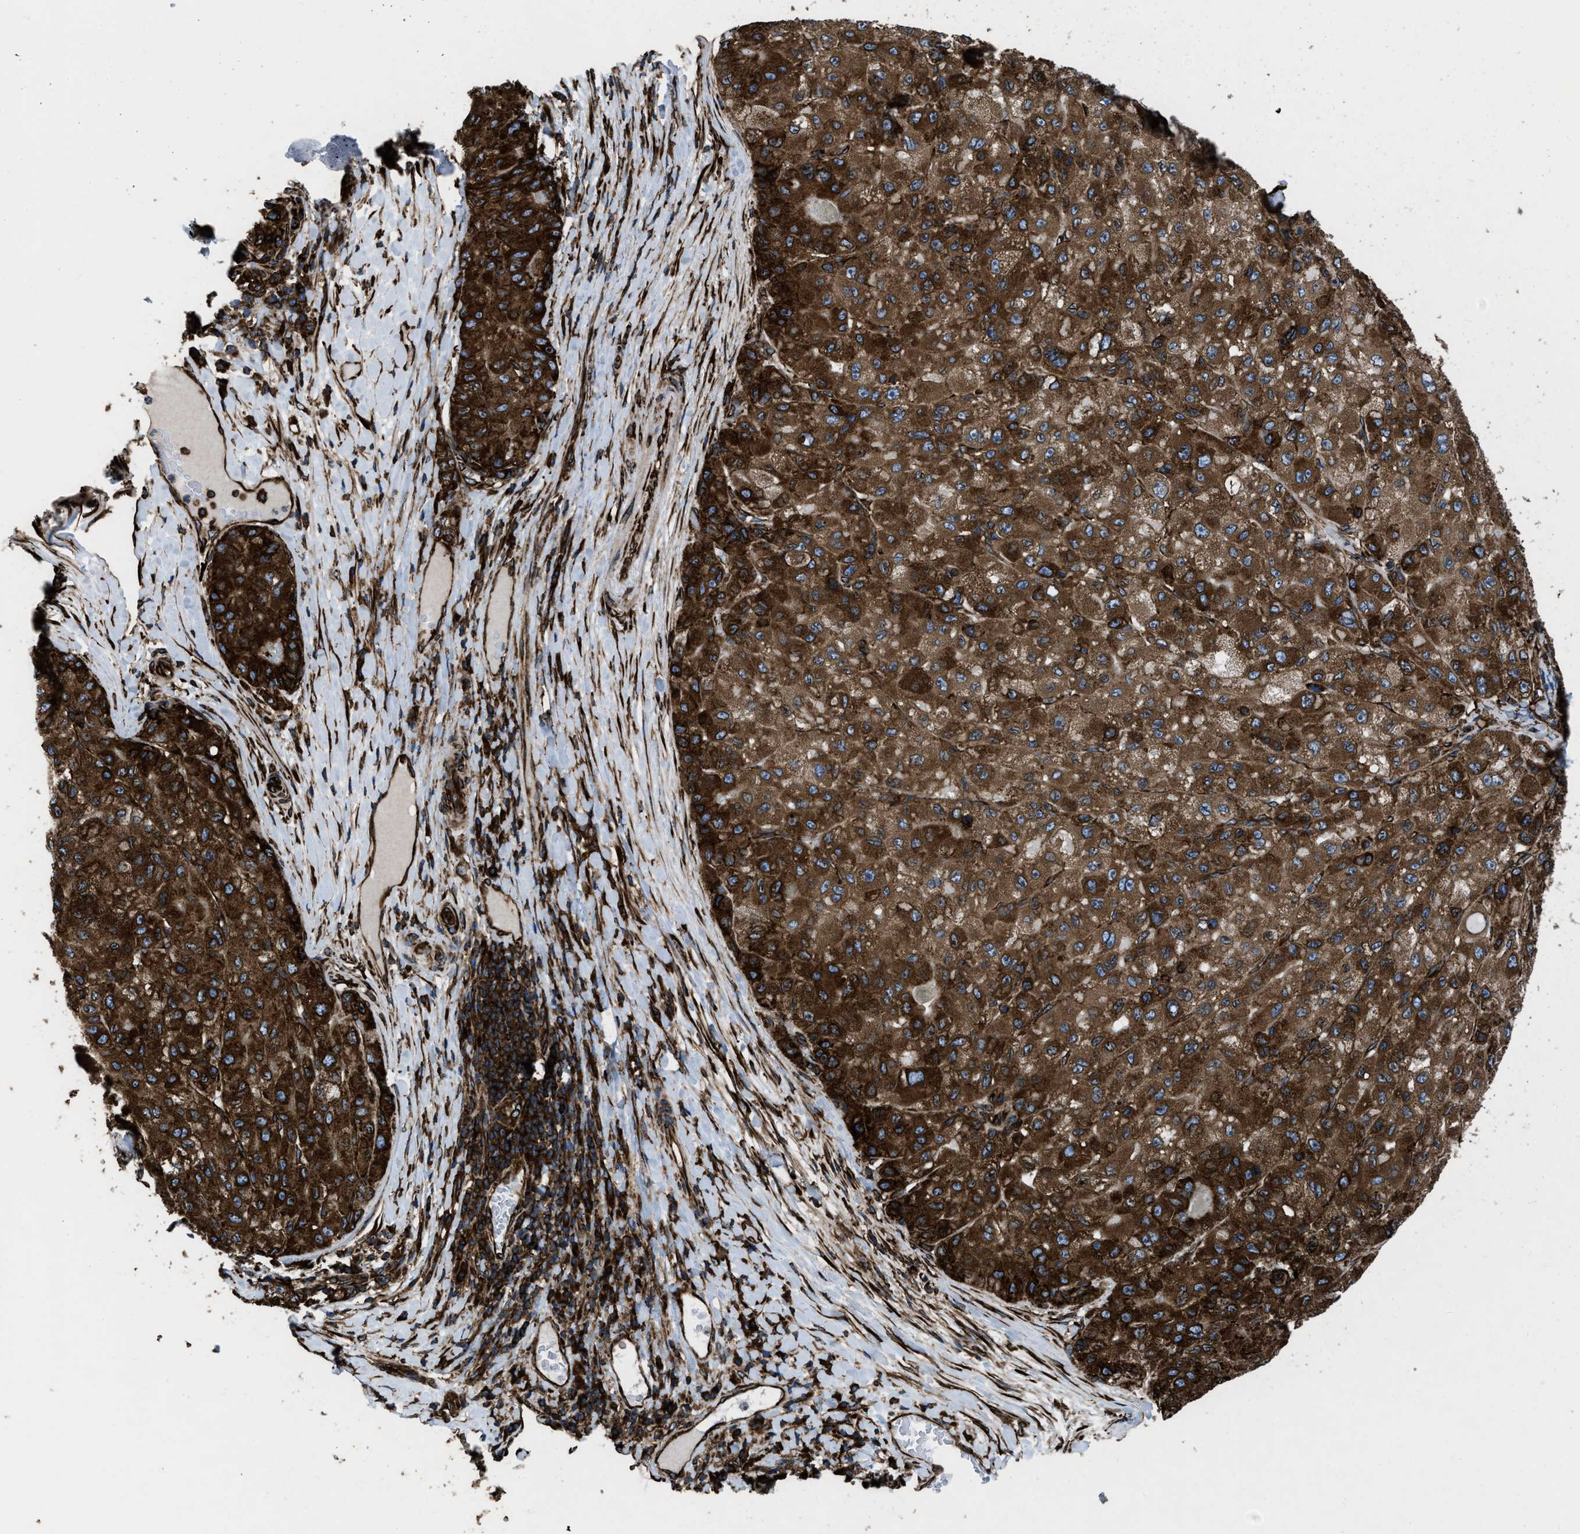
{"staining": {"intensity": "strong", "quantity": ">75%", "location": "cytoplasmic/membranous"}, "tissue": "liver cancer", "cell_type": "Tumor cells", "image_type": "cancer", "snomed": [{"axis": "morphology", "description": "Carcinoma, Hepatocellular, NOS"}, {"axis": "topography", "description": "Liver"}], "caption": "Immunohistochemical staining of liver hepatocellular carcinoma exhibits strong cytoplasmic/membranous protein expression in about >75% of tumor cells. The staining was performed using DAB to visualize the protein expression in brown, while the nuclei were stained in blue with hematoxylin (Magnification: 20x).", "gene": "CAPRIN1", "patient": {"sex": "male", "age": 80}}